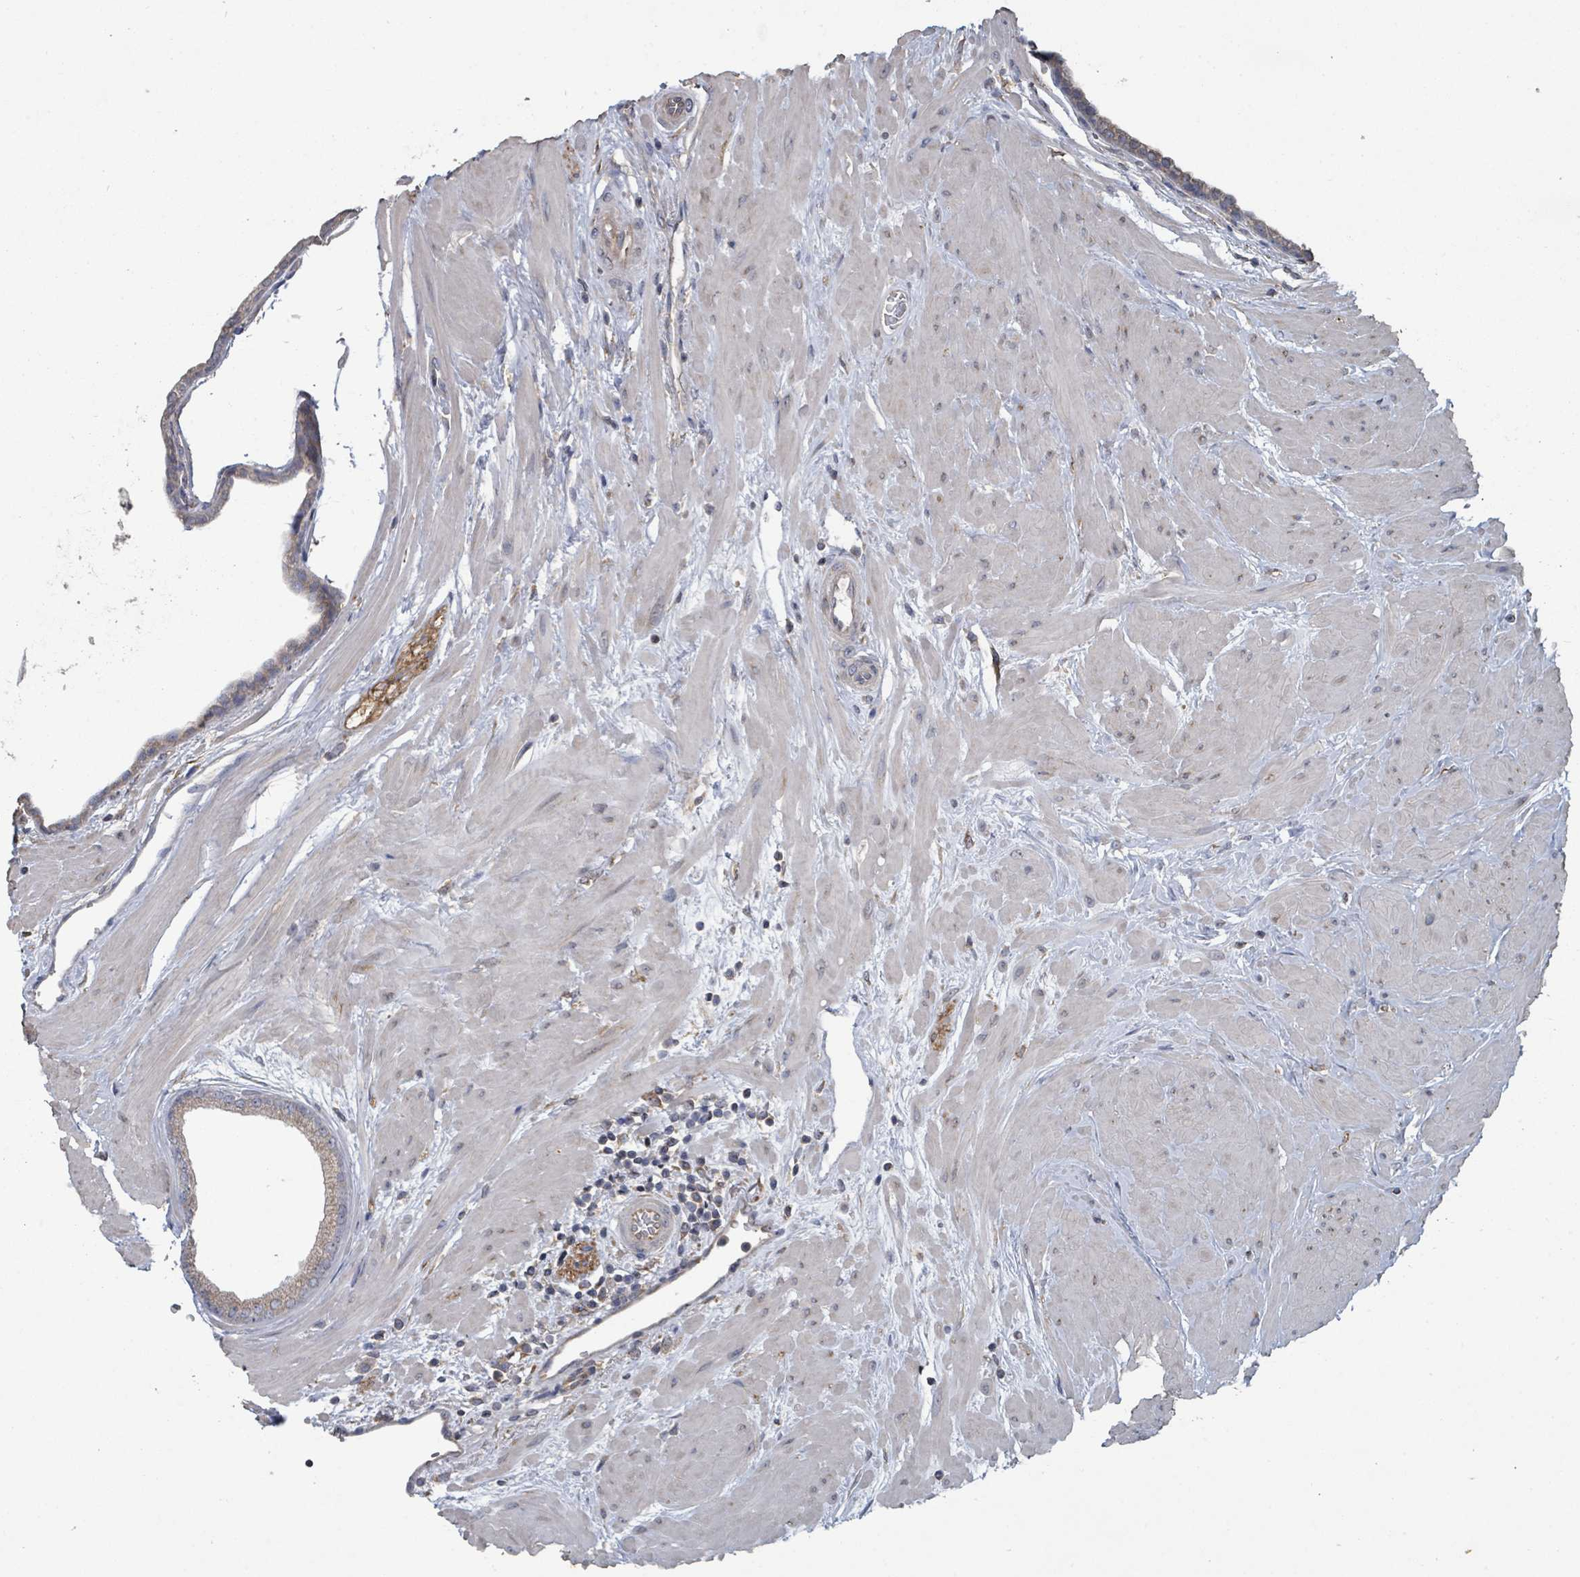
{"staining": {"intensity": "weak", "quantity": "<25%", "location": "cytoplasmic/membranous"}, "tissue": "prostate", "cell_type": "Glandular cells", "image_type": "normal", "snomed": [{"axis": "morphology", "description": "Normal tissue, NOS"}, {"axis": "topography", "description": "Prostate"}], "caption": "IHC micrograph of unremarkable human prostate stained for a protein (brown), which displays no expression in glandular cells.", "gene": "SLC9A7", "patient": {"sex": "male", "age": 48}}